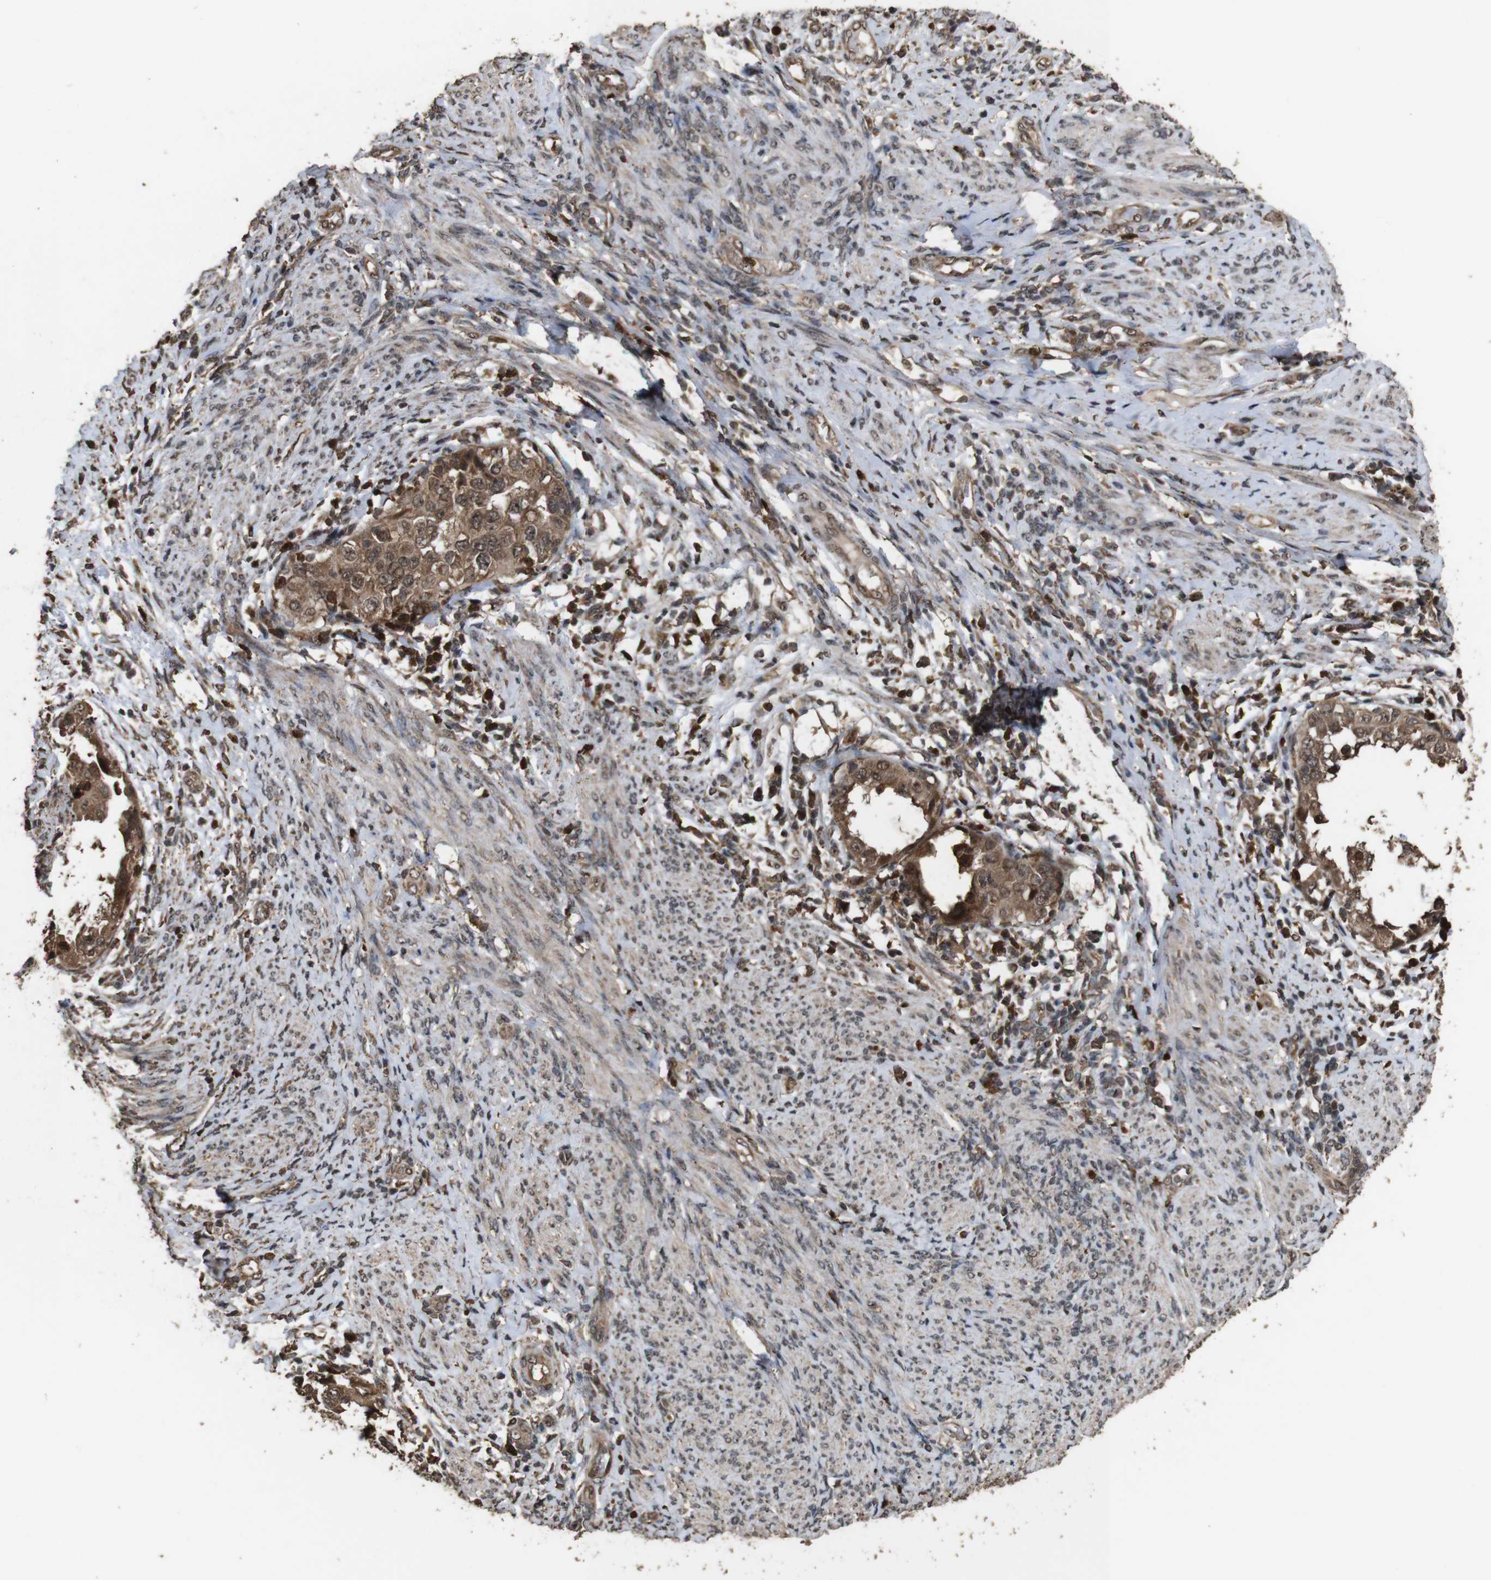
{"staining": {"intensity": "moderate", "quantity": ">75%", "location": "cytoplasmic/membranous"}, "tissue": "endometrial cancer", "cell_type": "Tumor cells", "image_type": "cancer", "snomed": [{"axis": "morphology", "description": "Adenocarcinoma, NOS"}, {"axis": "topography", "description": "Endometrium"}], "caption": "Endometrial cancer (adenocarcinoma) stained with a brown dye demonstrates moderate cytoplasmic/membranous positive positivity in about >75% of tumor cells.", "gene": "RRAS2", "patient": {"sex": "female", "age": 85}}